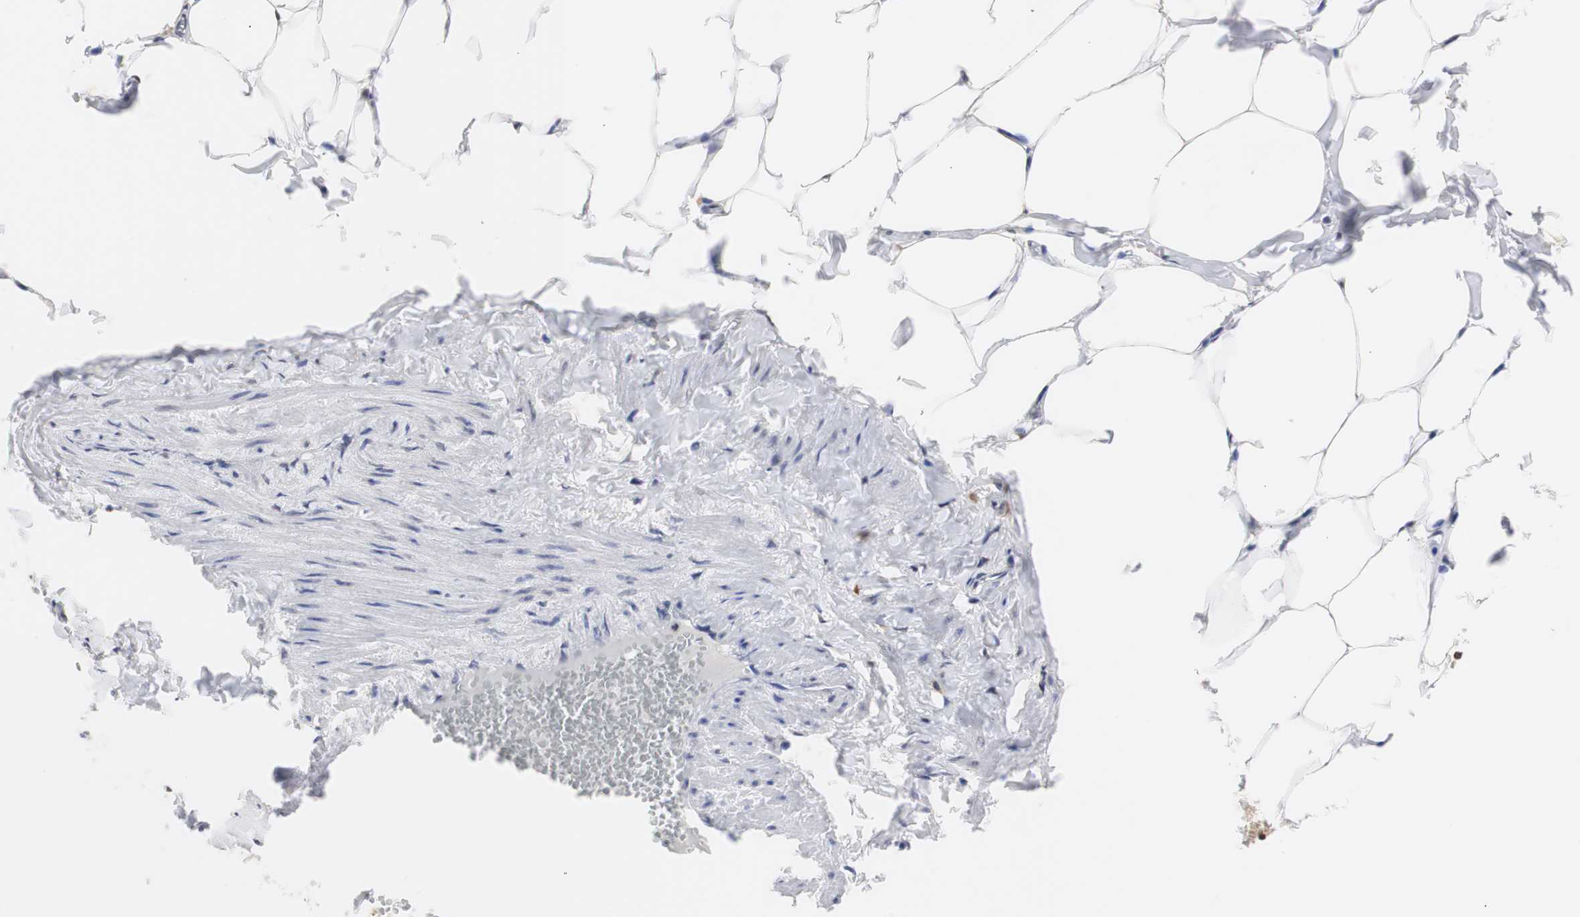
{"staining": {"intensity": "moderate", "quantity": ">75%", "location": "nuclear"}, "tissue": "adipose tissue", "cell_type": "Adipocytes", "image_type": "normal", "snomed": [{"axis": "morphology", "description": "Normal tissue, NOS"}, {"axis": "topography", "description": "Vascular tissue"}], "caption": "IHC micrograph of normal human adipose tissue stained for a protein (brown), which shows medium levels of moderate nuclear staining in about >75% of adipocytes.", "gene": "ZFC3H1", "patient": {"sex": "male", "age": 41}}